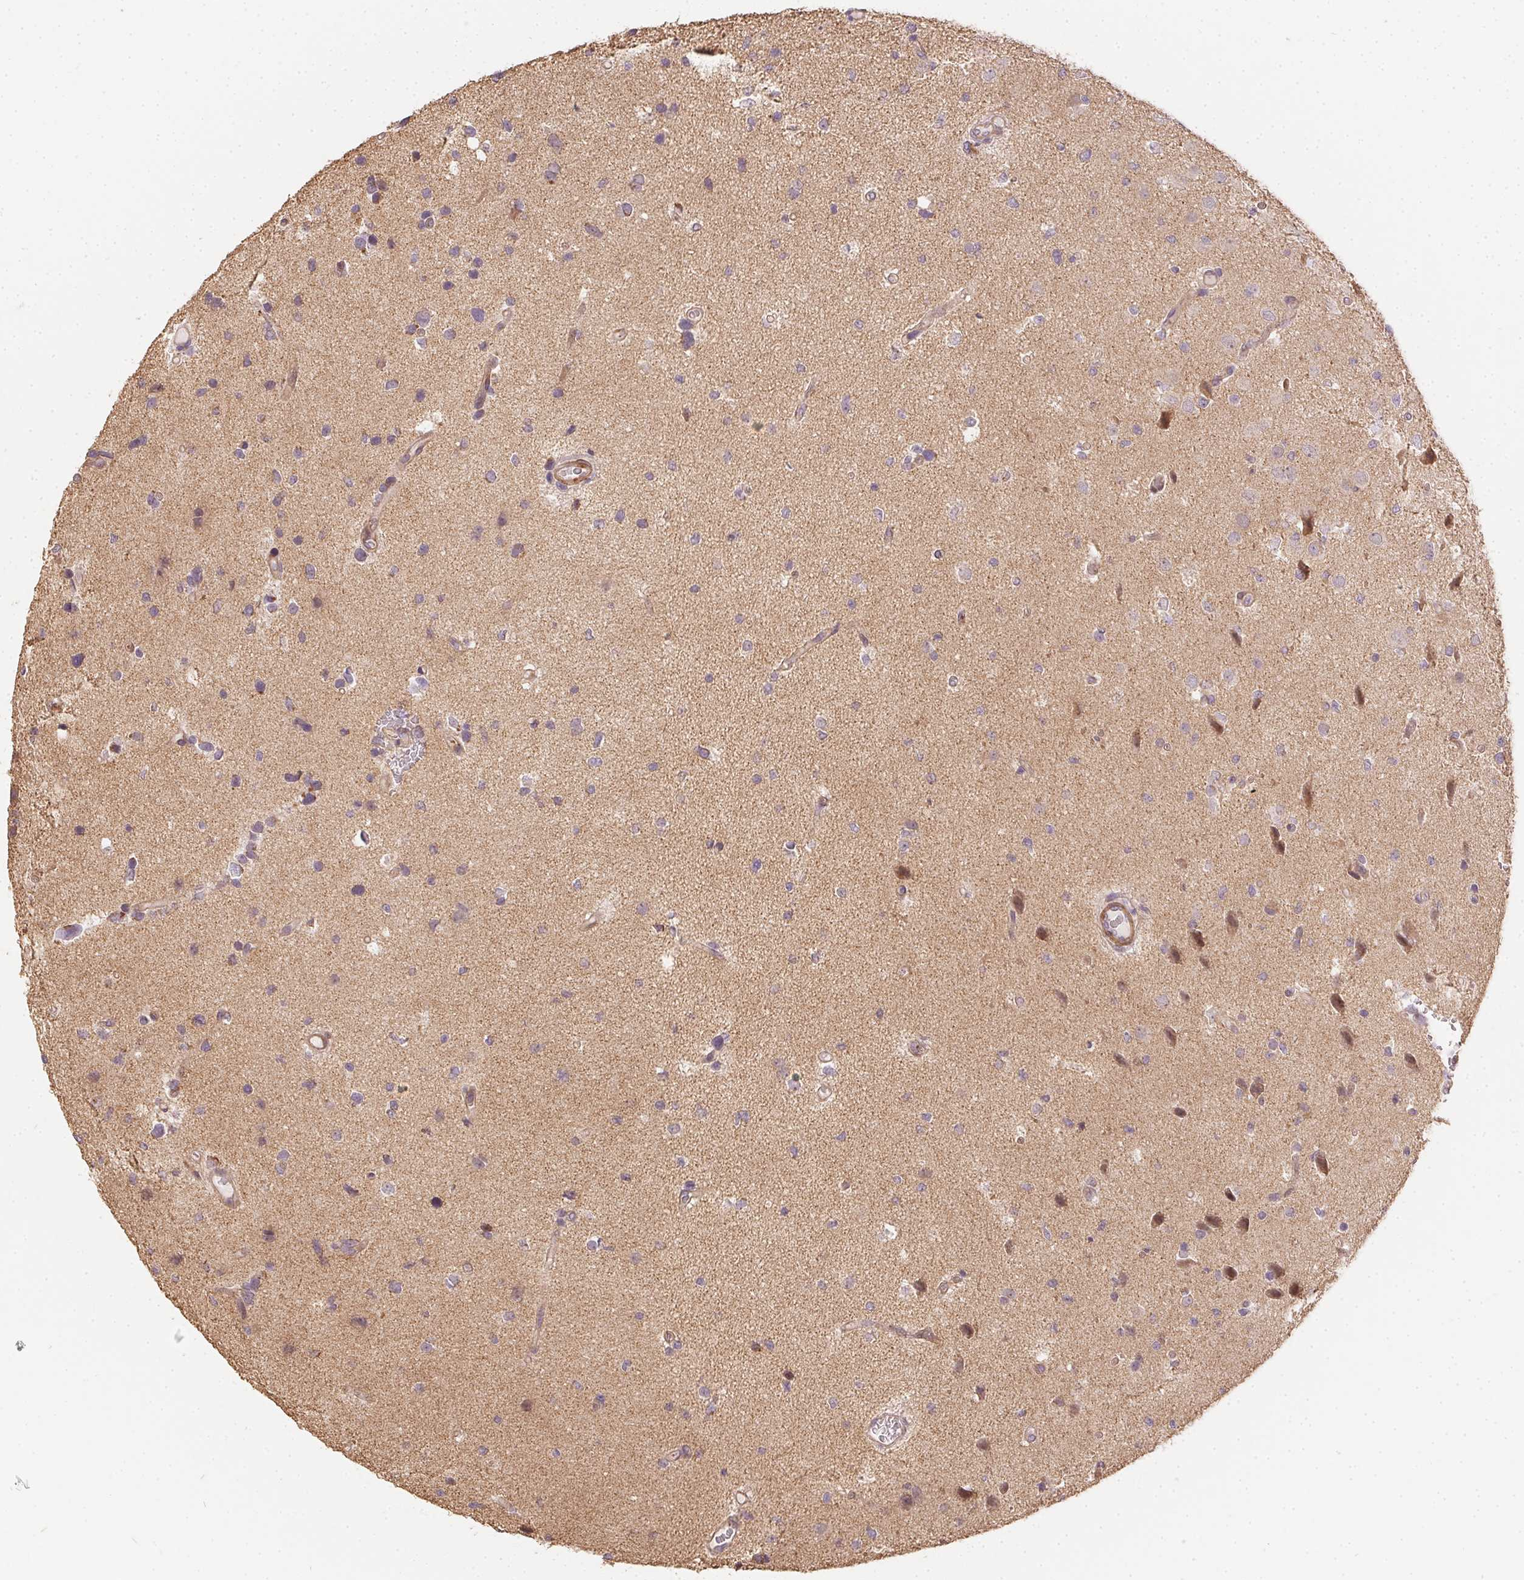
{"staining": {"intensity": "negative", "quantity": "none", "location": "none"}, "tissue": "glioma", "cell_type": "Tumor cells", "image_type": "cancer", "snomed": [{"axis": "morphology", "description": "Glioma, malignant, Low grade"}, {"axis": "topography", "description": "Brain"}], "caption": "This is an IHC histopathology image of human malignant glioma (low-grade). There is no positivity in tumor cells.", "gene": "REV3L", "patient": {"sex": "female", "age": 32}}